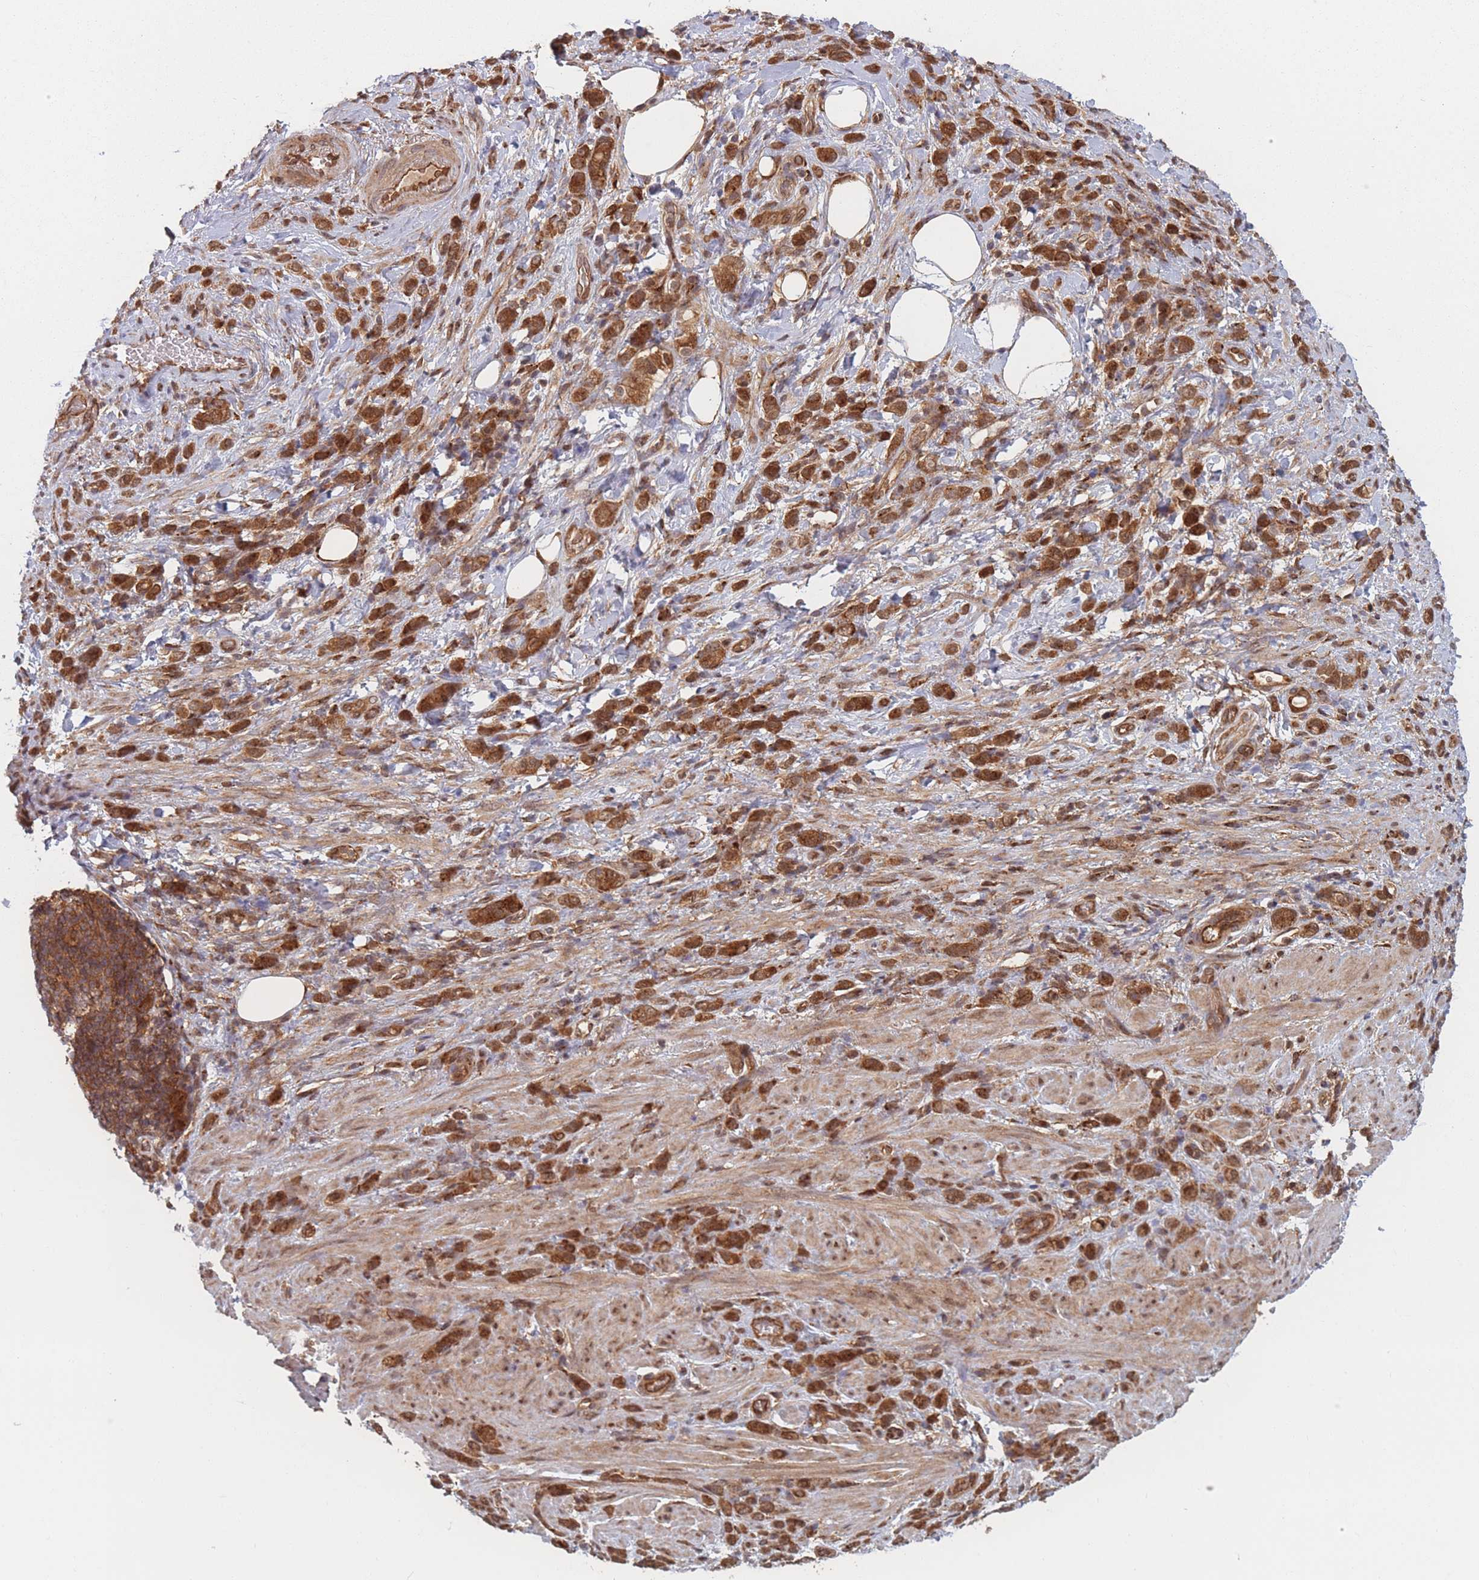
{"staining": {"intensity": "strong", "quantity": ">75%", "location": "cytoplasmic/membranous"}, "tissue": "stomach cancer", "cell_type": "Tumor cells", "image_type": "cancer", "snomed": [{"axis": "morphology", "description": "Adenocarcinoma, NOS"}, {"axis": "topography", "description": "Stomach"}], "caption": "Protein expression analysis of stomach cancer (adenocarcinoma) exhibits strong cytoplasmic/membranous expression in approximately >75% of tumor cells.", "gene": "PODXL2", "patient": {"sex": "male", "age": 77}}